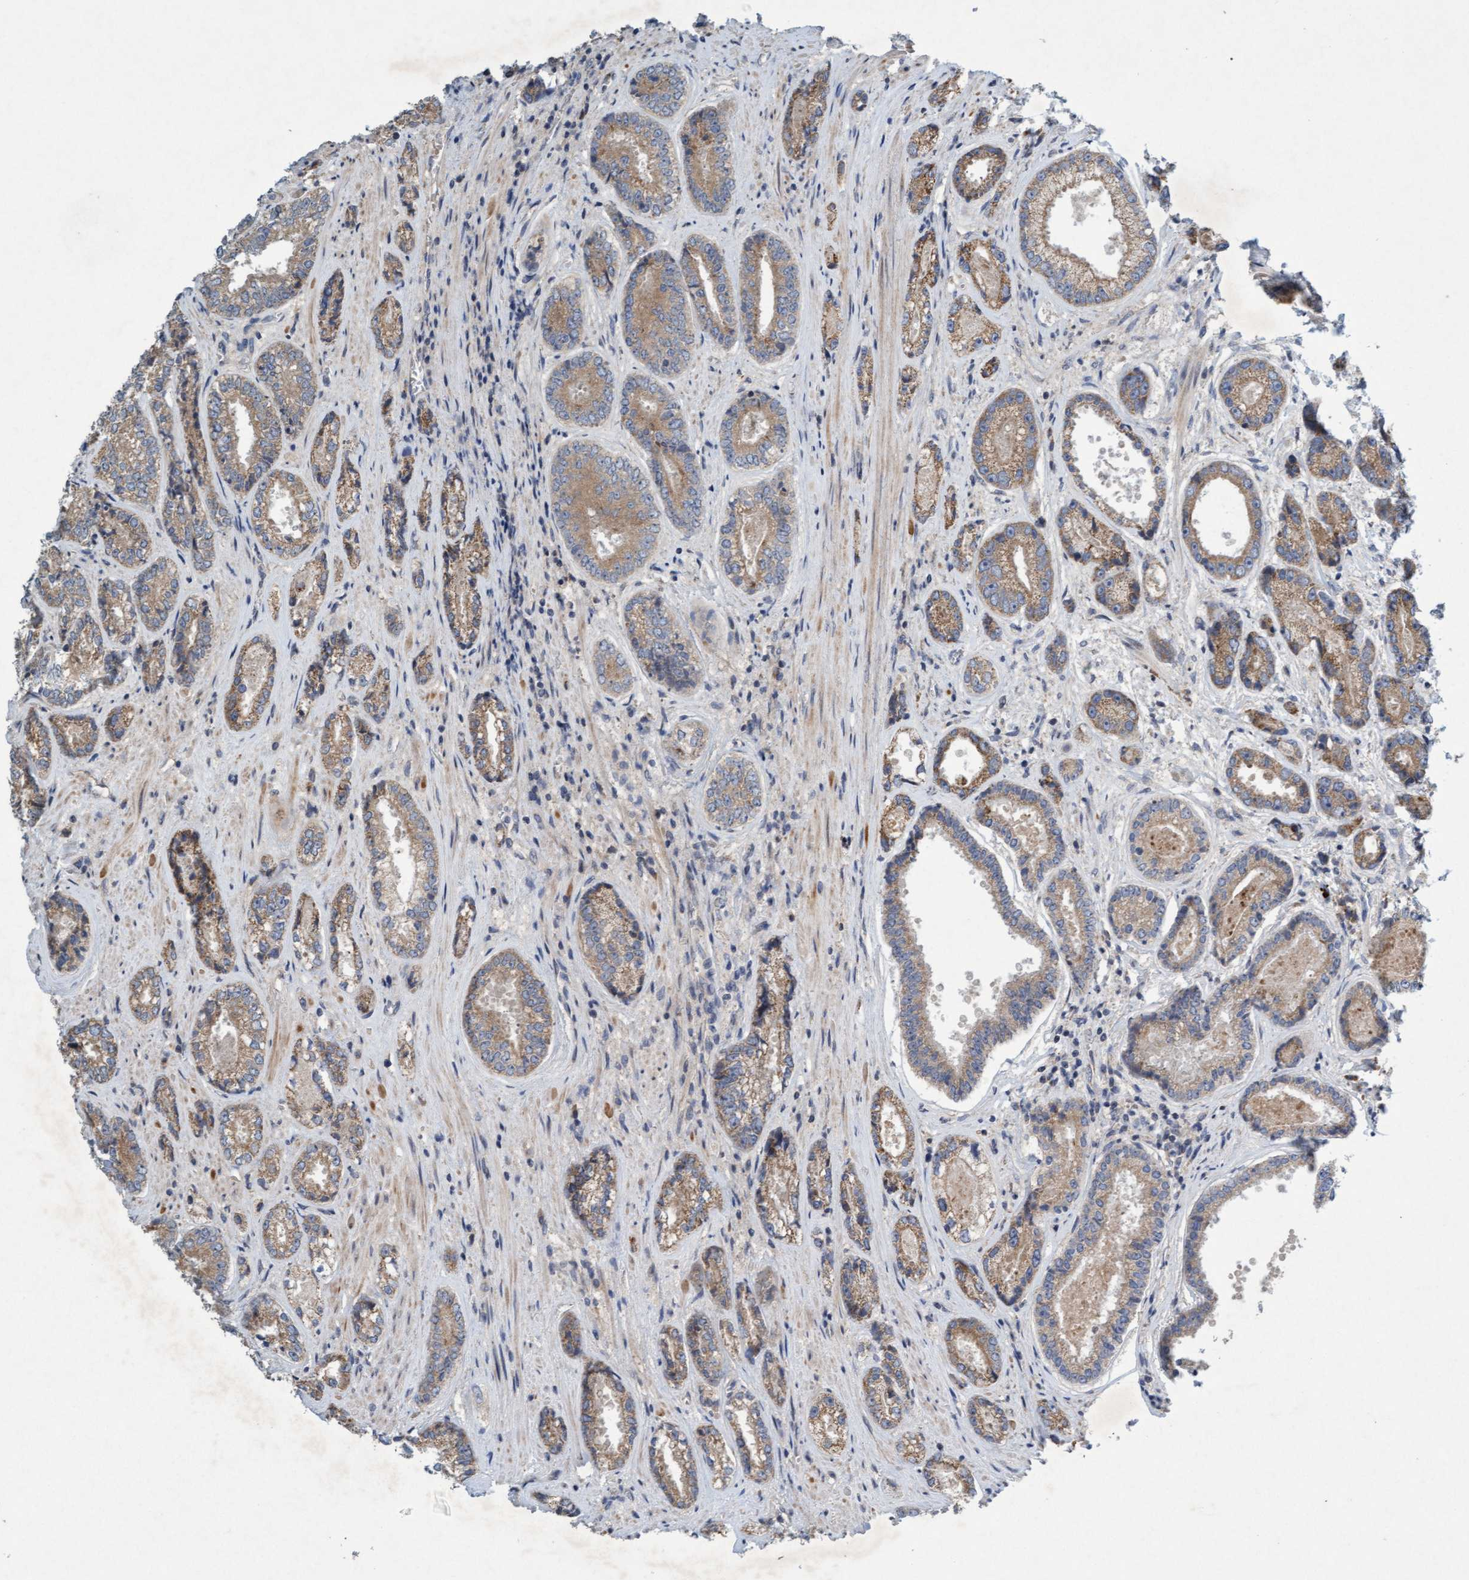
{"staining": {"intensity": "moderate", "quantity": ">75%", "location": "cytoplasmic/membranous"}, "tissue": "prostate cancer", "cell_type": "Tumor cells", "image_type": "cancer", "snomed": [{"axis": "morphology", "description": "Adenocarcinoma, High grade"}, {"axis": "topography", "description": "Prostate"}], "caption": "High-magnification brightfield microscopy of prostate cancer (adenocarcinoma (high-grade)) stained with DAB (brown) and counterstained with hematoxylin (blue). tumor cells exhibit moderate cytoplasmic/membranous staining is appreciated in about>75% of cells. (brown staining indicates protein expression, while blue staining denotes nuclei).", "gene": "DDHD2", "patient": {"sex": "male", "age": 61}}